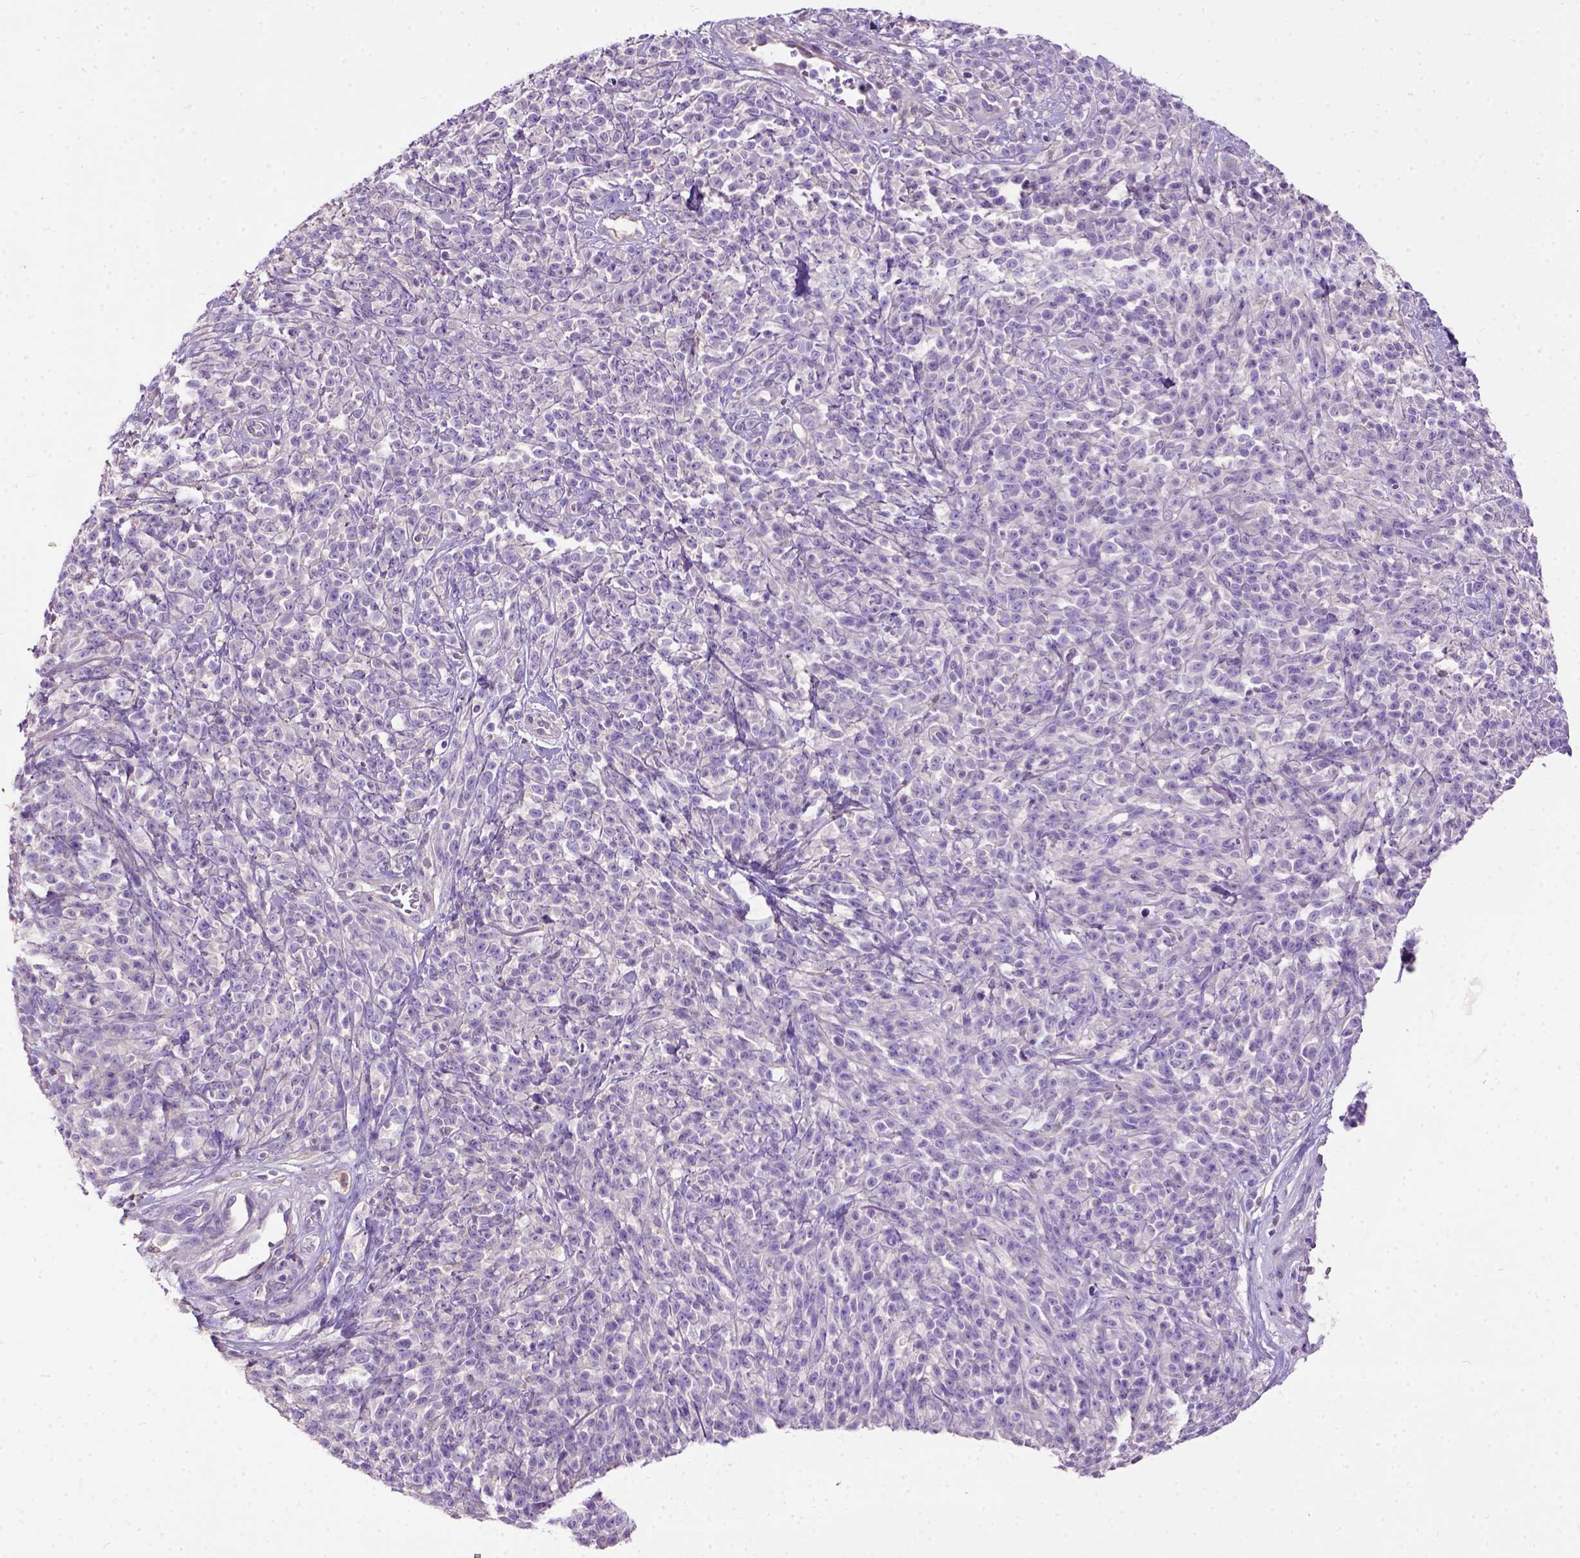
{"staining": {"intensity": "negative", "quantity": "none", "location": "none"}, "tissue": "melanoma", "cell_type": "Tumor cells", "image_type": "cancer", "snomed": [{"axis": "morphology", "description": "Malignant melanoma, NOS"}, {"axis": "topography", "description": "Skin"}, {"axis": "topography", "description": "Skin of trunk"}], "caption": "Tumor cells are negative for protein expression in human melanoma. (DAB (3,3'-diaminobenzidine) immunohistochemistry (IHC) visualized using brightfield microscopy, high magnification).", "gene": "SEMA4F", "patient": {"sex": "male", "age": 74}}